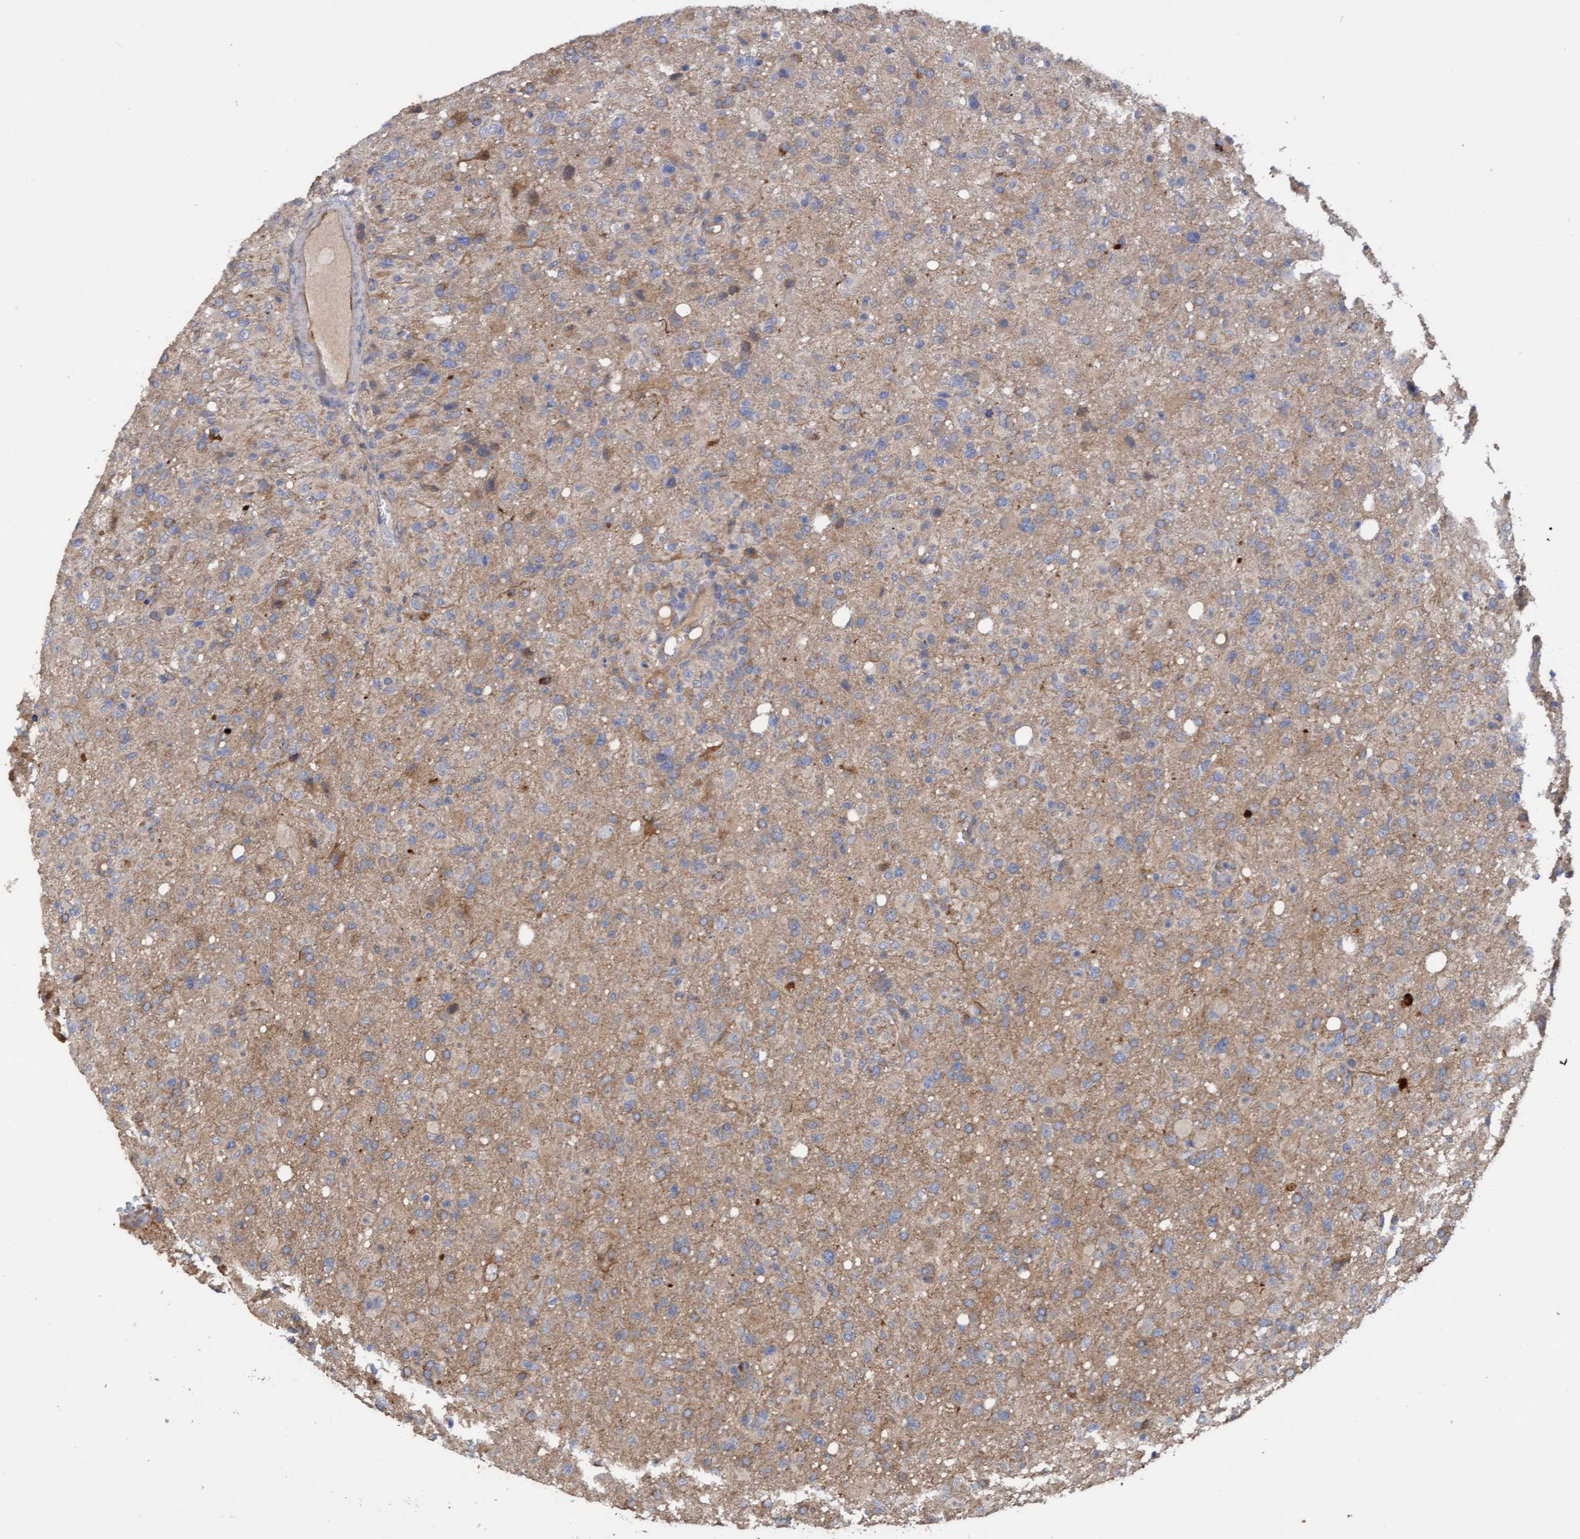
{"staining": {"intensity": "weak", "quantity": ">75%", "location": "cytoplasmic/membranous"}, "tissue": "glioma", "cell_type": "Tumor cells", "image_type": "cancer", "snomed": [{"axis": "morphology", "description": "Glioma, malignant, High grade"}, {"axis": "topography", "description": "Brain"}], "caption": "Protein analysis of glioma tissue displays weak cytoplasmic/membranous expression in approximately >75% of tumor cells.", "gene": "ITFG1", "patient": {"sex": "female", "age": 57}}